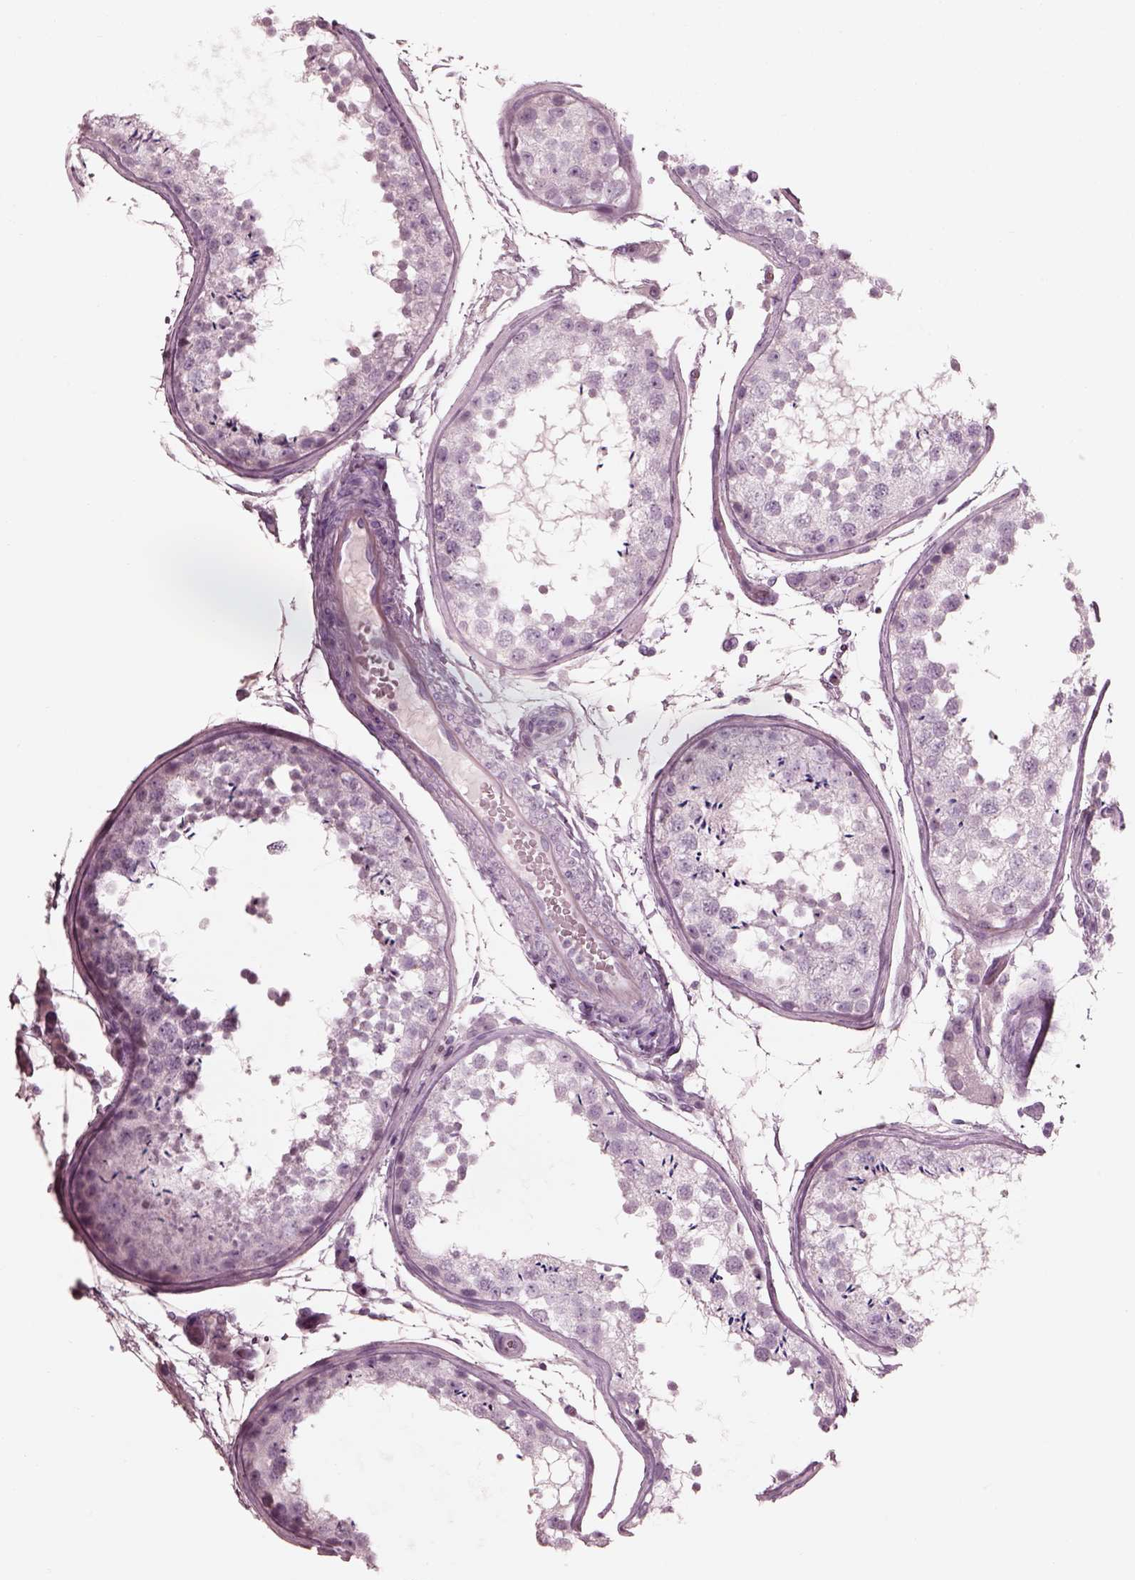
{"staining": {"intensity": "negative", "quantity": "none", "location": "none"}, "tissue": "testis", "cell_type": "Cells in seminiferous ducts", "image_type": "normal", "snomed": [{"axis": "morphology", "description": "Normal tissue, NOS"}, {"axis": "topography", "description": "Testis"}], "caption": "High power microscopy image of an IHC photomicrograph of unremarkable testis, revealing no significant staining in cells in seminiferous ducts.", "gene": "CADM2", "patient": {"sex": "male", "age": 29}}